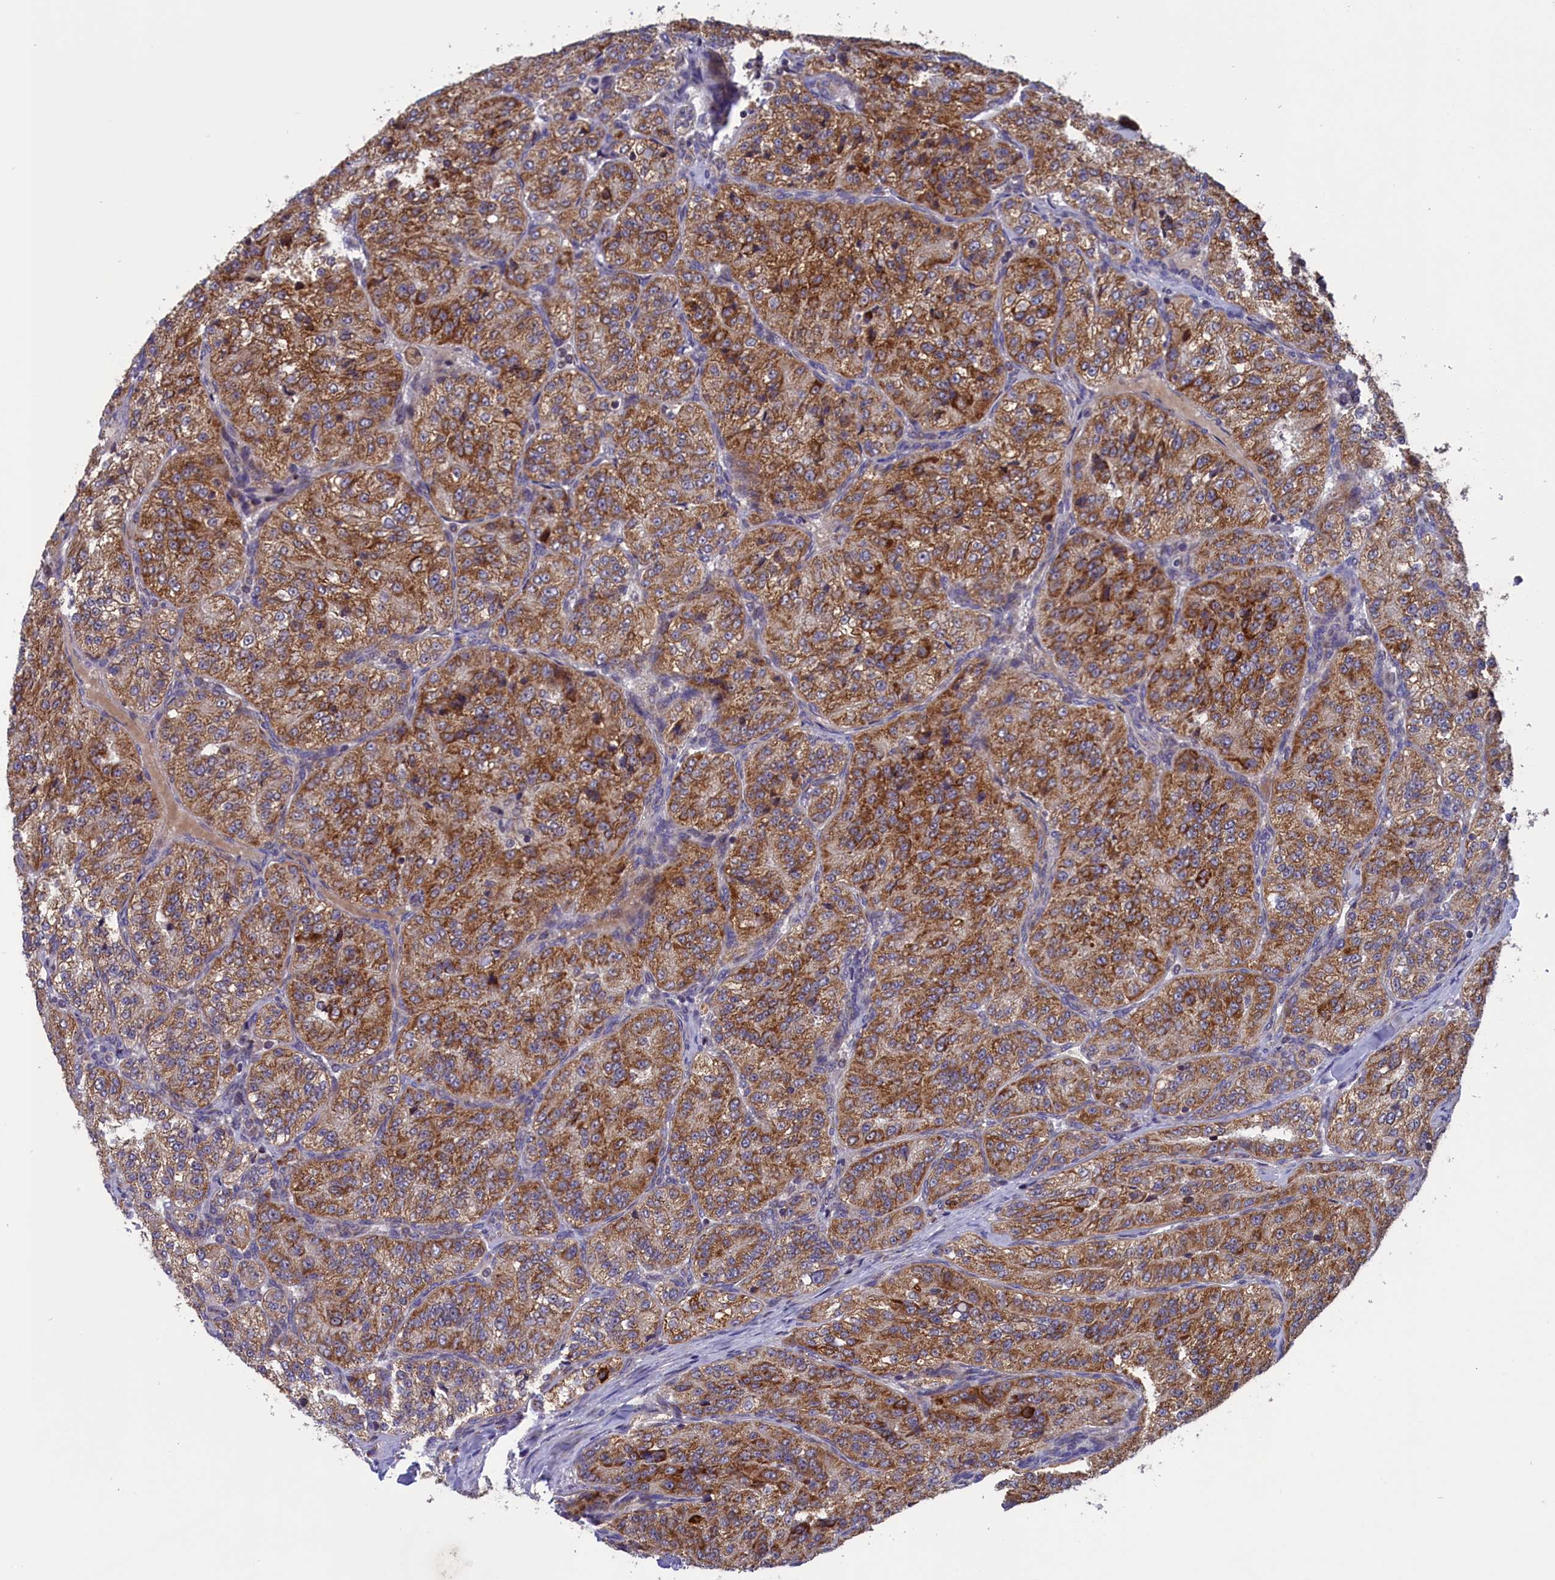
{"staining": {"intensity": "moderate", "quantity": ">75%", "location": "cytoplasmic/membranous"}, "tissue": "renal cancer", "cell_type": "Tumor cells", "image_type": "cancer", "snomed": [{"axis": "morphology", "description": "Adenocarcinoma, NOS"}, {"axis": "topography", "description": "Kidney"}], "caption": "An image of human renal adenocarcinoma stained for a protein demonstrates moderate cytoplasmic/membranous brown staining in tumor cells.", "gene": "TIMM44", "patient": {"sex": "female", "age": 63}}